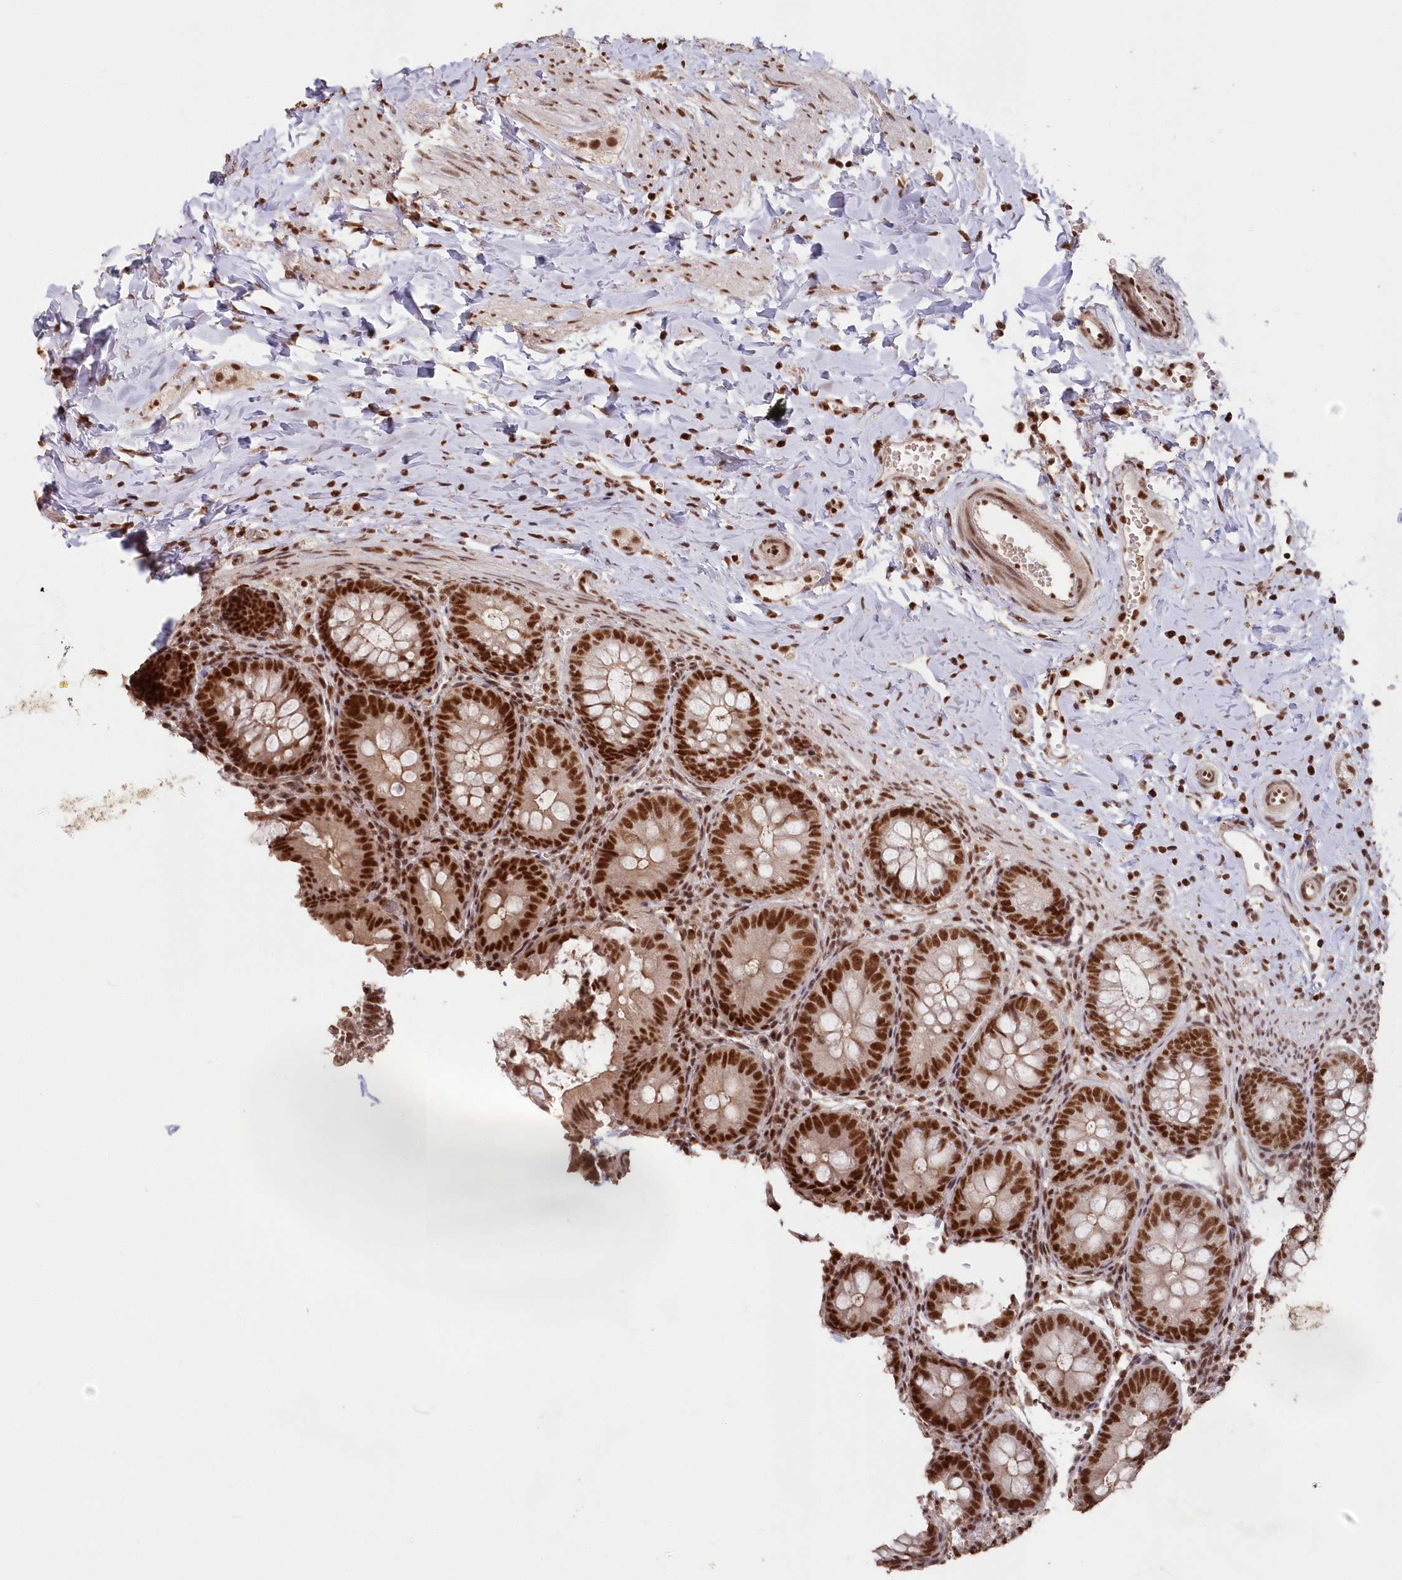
{"staining": {"intensity": "strong", "quantity": ">75%", "location": "nuclear"}, "tissue": "appendix", "cell_type": "Glandular cells", "image_type": "normal", "snomed": [{"axis": "morphology", "description": "Normal tissue, NOS"}, {"axis": "topography", "description": "Appendix"}], "caption": "Glandular cells display high levels of strong nuclear positivity in approximately >75% of cells in normal human appendix. (IHC, brightfield microscopy, high magnification).", "gene": "PDS5A", "patient": {"sex": "male", "age": 1}}